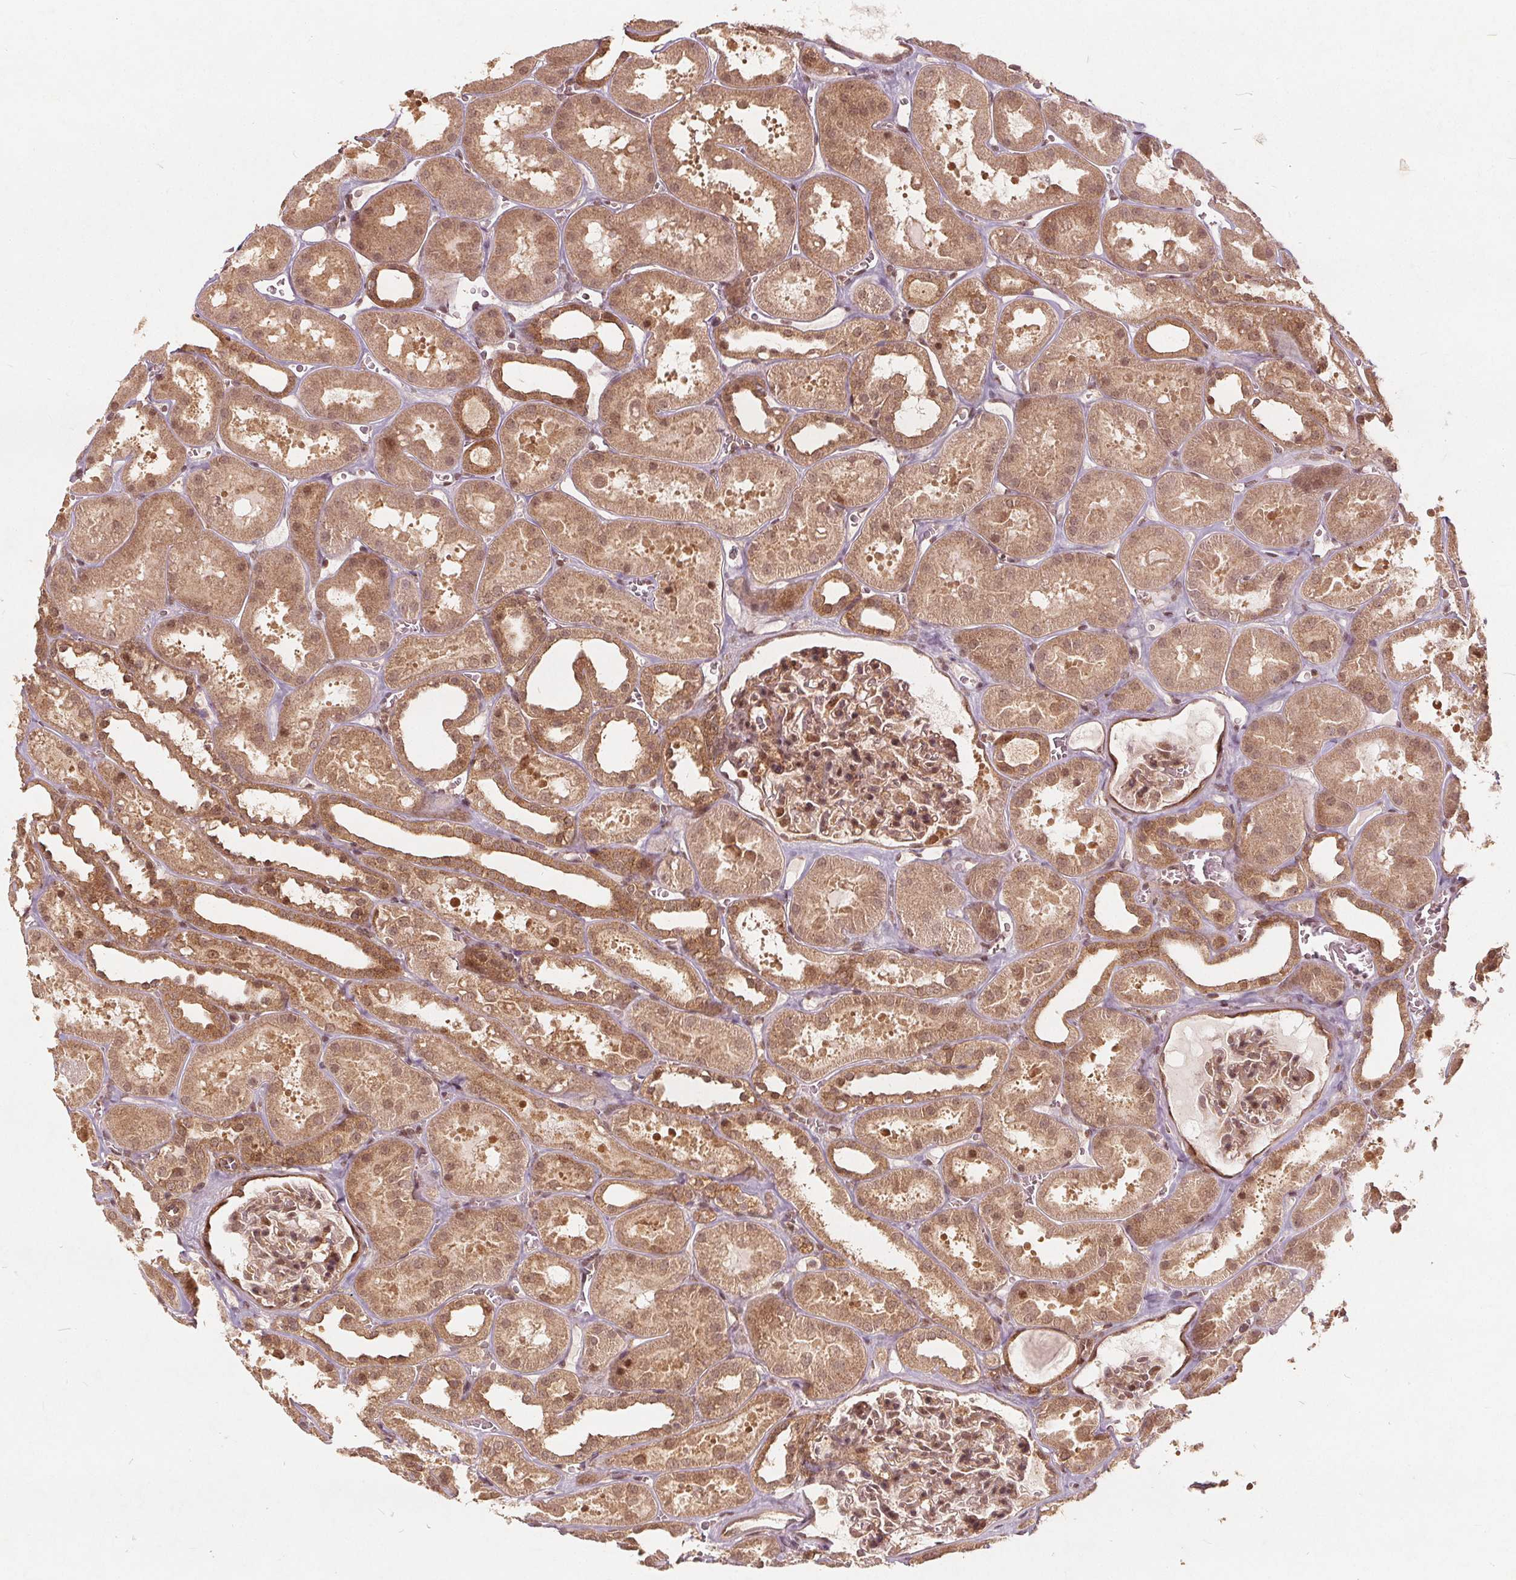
{"staining": {"intensity": "moderate", "quantity": ">75%", "location": "cytoplasmic/membranous,nuclear"}, "tissue": "kidney", "cell_type": "Cells in glomeruli", "image_type": "normal", "snomed": [{"axis": "morphology", "description": "Normal tissue, NOS"}, {"axis": "topography", "description": "Kidney"}], "caption": "Protein analysis of benign kidney displays moderate cytoplasmic/membranous,nuclear positivity in about >75% of cells in glomeruli. The protein is stained brown, and the nuclei are stained in blue (DAB (3,3'-diaminobenzidine) IHC with brightfield microscopy, high magnification).", "gene": "PPP1CB", "patient": {"sex": "female", "age": 41}}